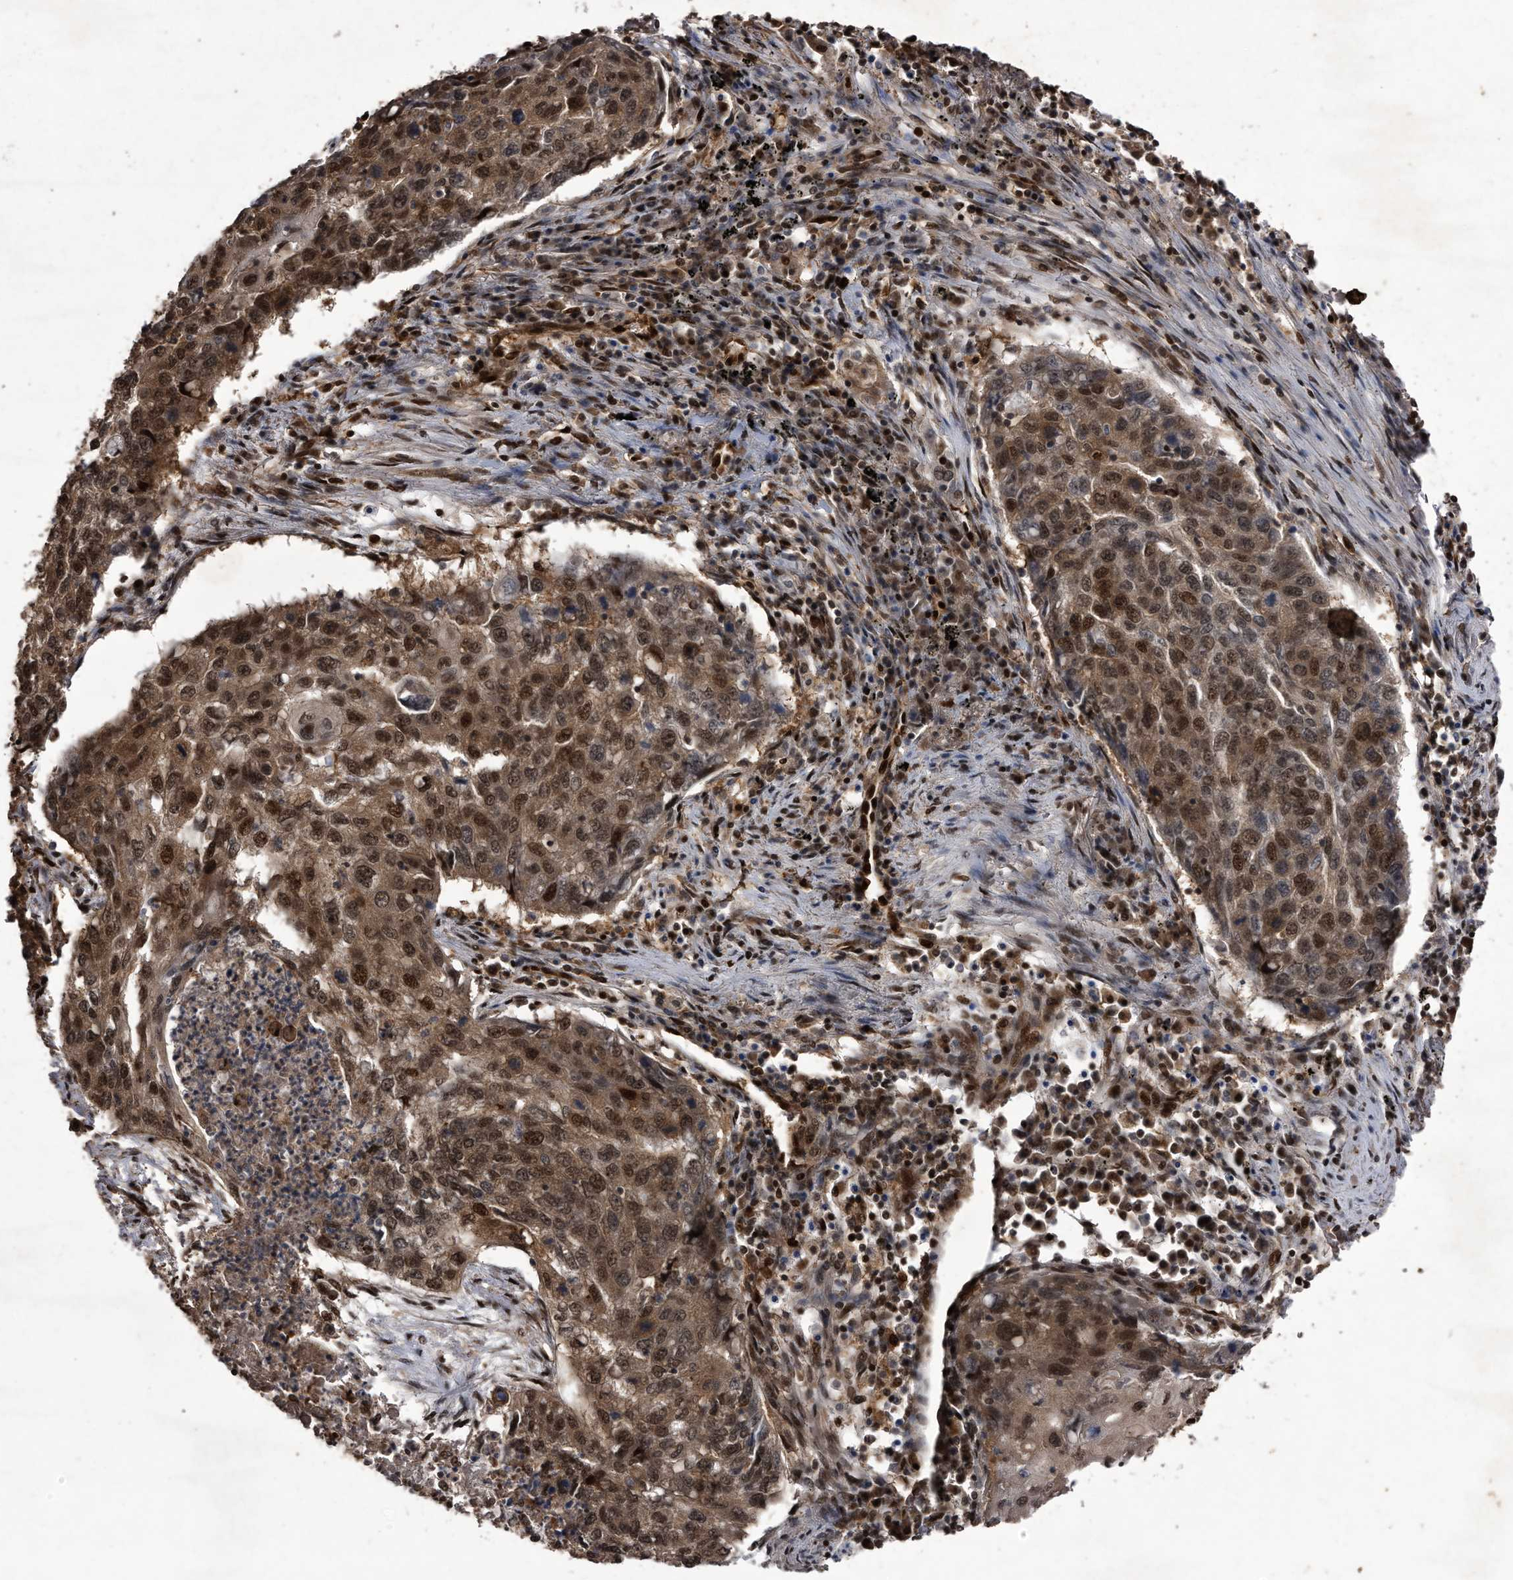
{"staining": {"intensity": "moderate", "quantity": ">75%", "location": "cytoplasmic/membranous,nuclear"}, "tissue": "lung cancer", "cell_type": "Tumor cells", "image_type": "cancer", "snomed": [{"axis": "morphology", "description": "Squamous cell carcinoma, NOS"}, {"axis": "topography", "description": "Lung"}], "caption": "A photomicrograph of lung cancer stained for a protein demonstrates moderate cytoplasmic/membranous and nuclear brown staining in tumor cells.", "gene": "RAD23B", "patient": {"sex": "female", "age": 63}}